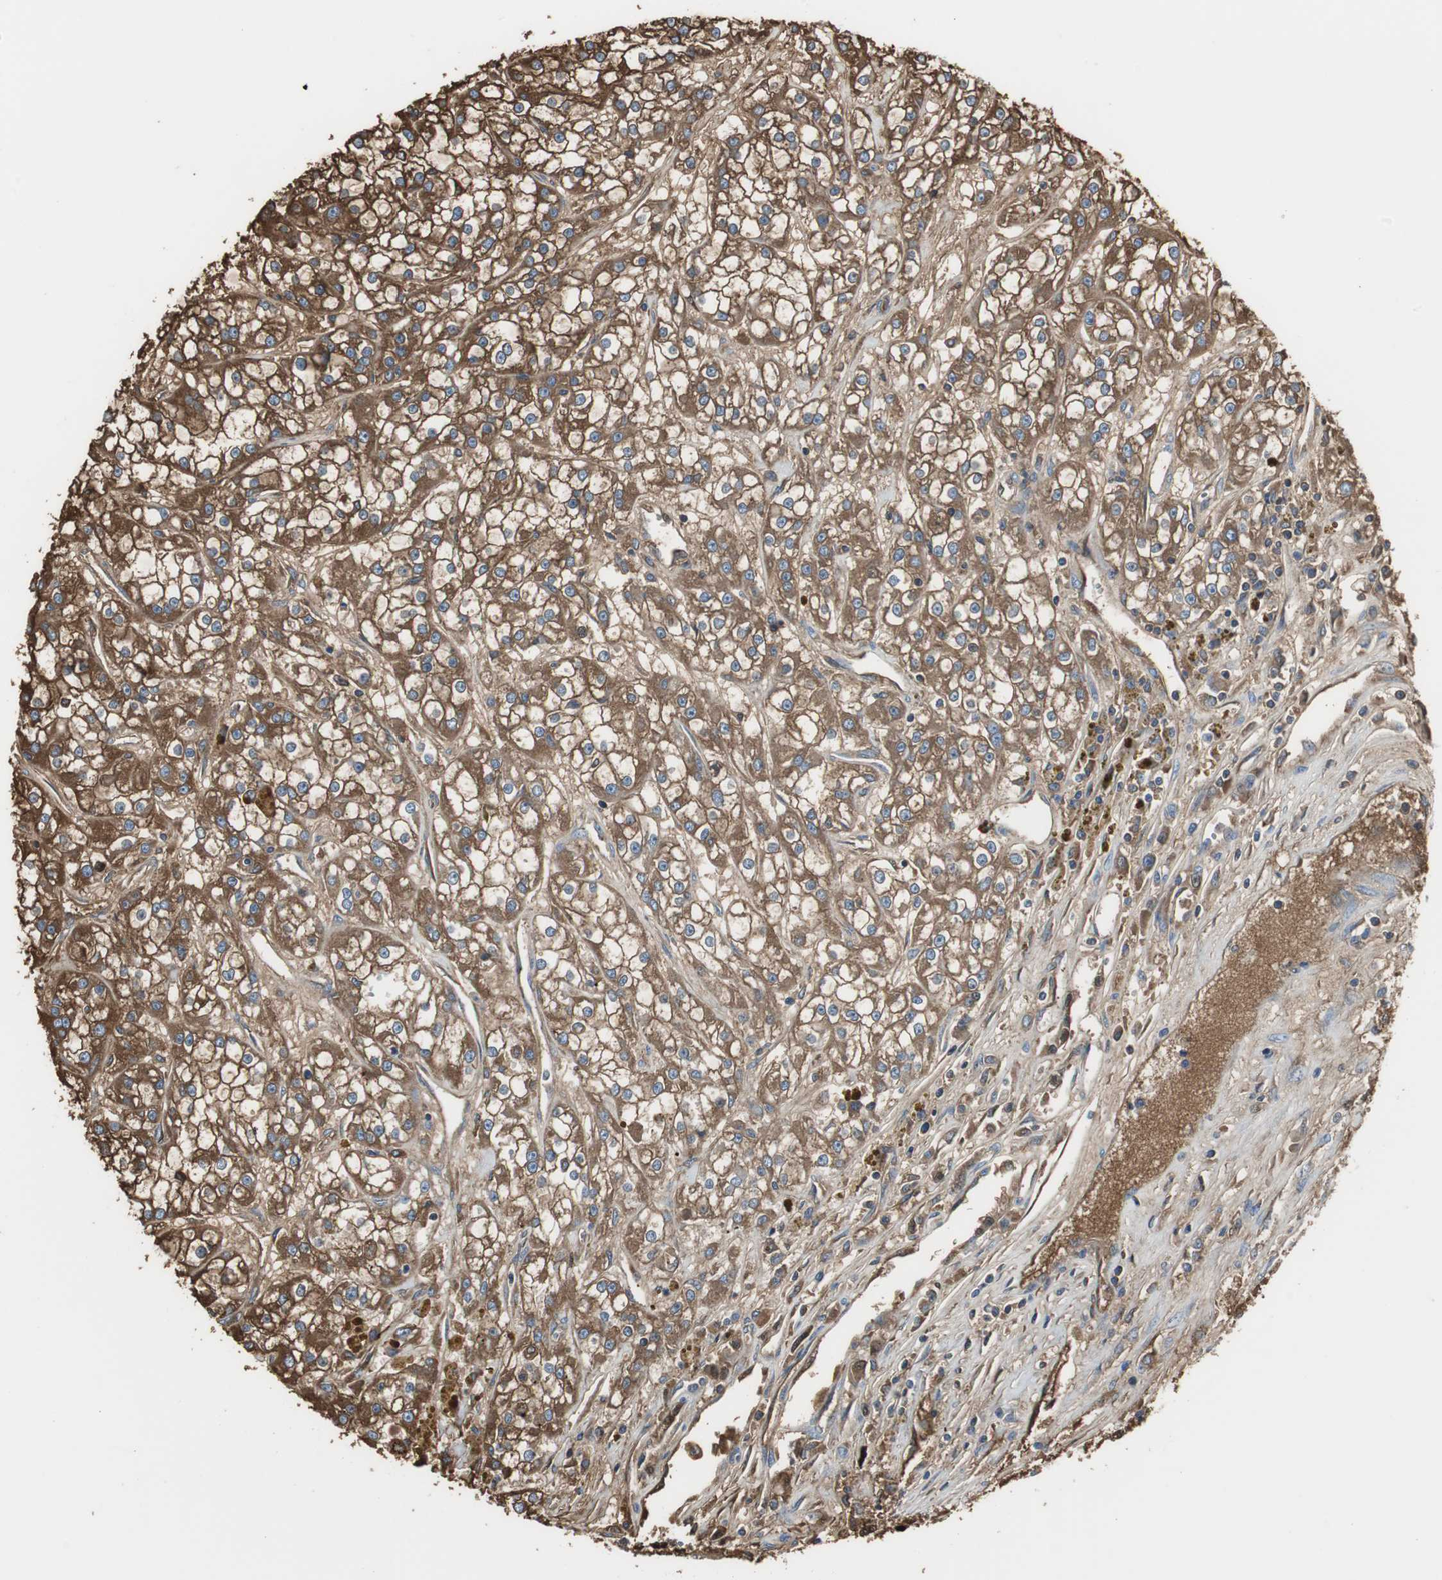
{"staining": {"intensity": "strong", "quantity": ">75%", "location": "cytoplasmic/membranous"}, "tissue": "renal cancer", "cell_type": "Tumor cells", "image_type": "cancer", "snomed": [{"axis": "morphology", "description": "Adenocarcinoma, NOS"}, {"axis": "topography", "description": "Kidney"}], "caption": "Renal cancer stained with a protein marker displays strong staining in tumor cells.", "gene": "IGHA1", "patient": {"sex": "female", "age": 52}}